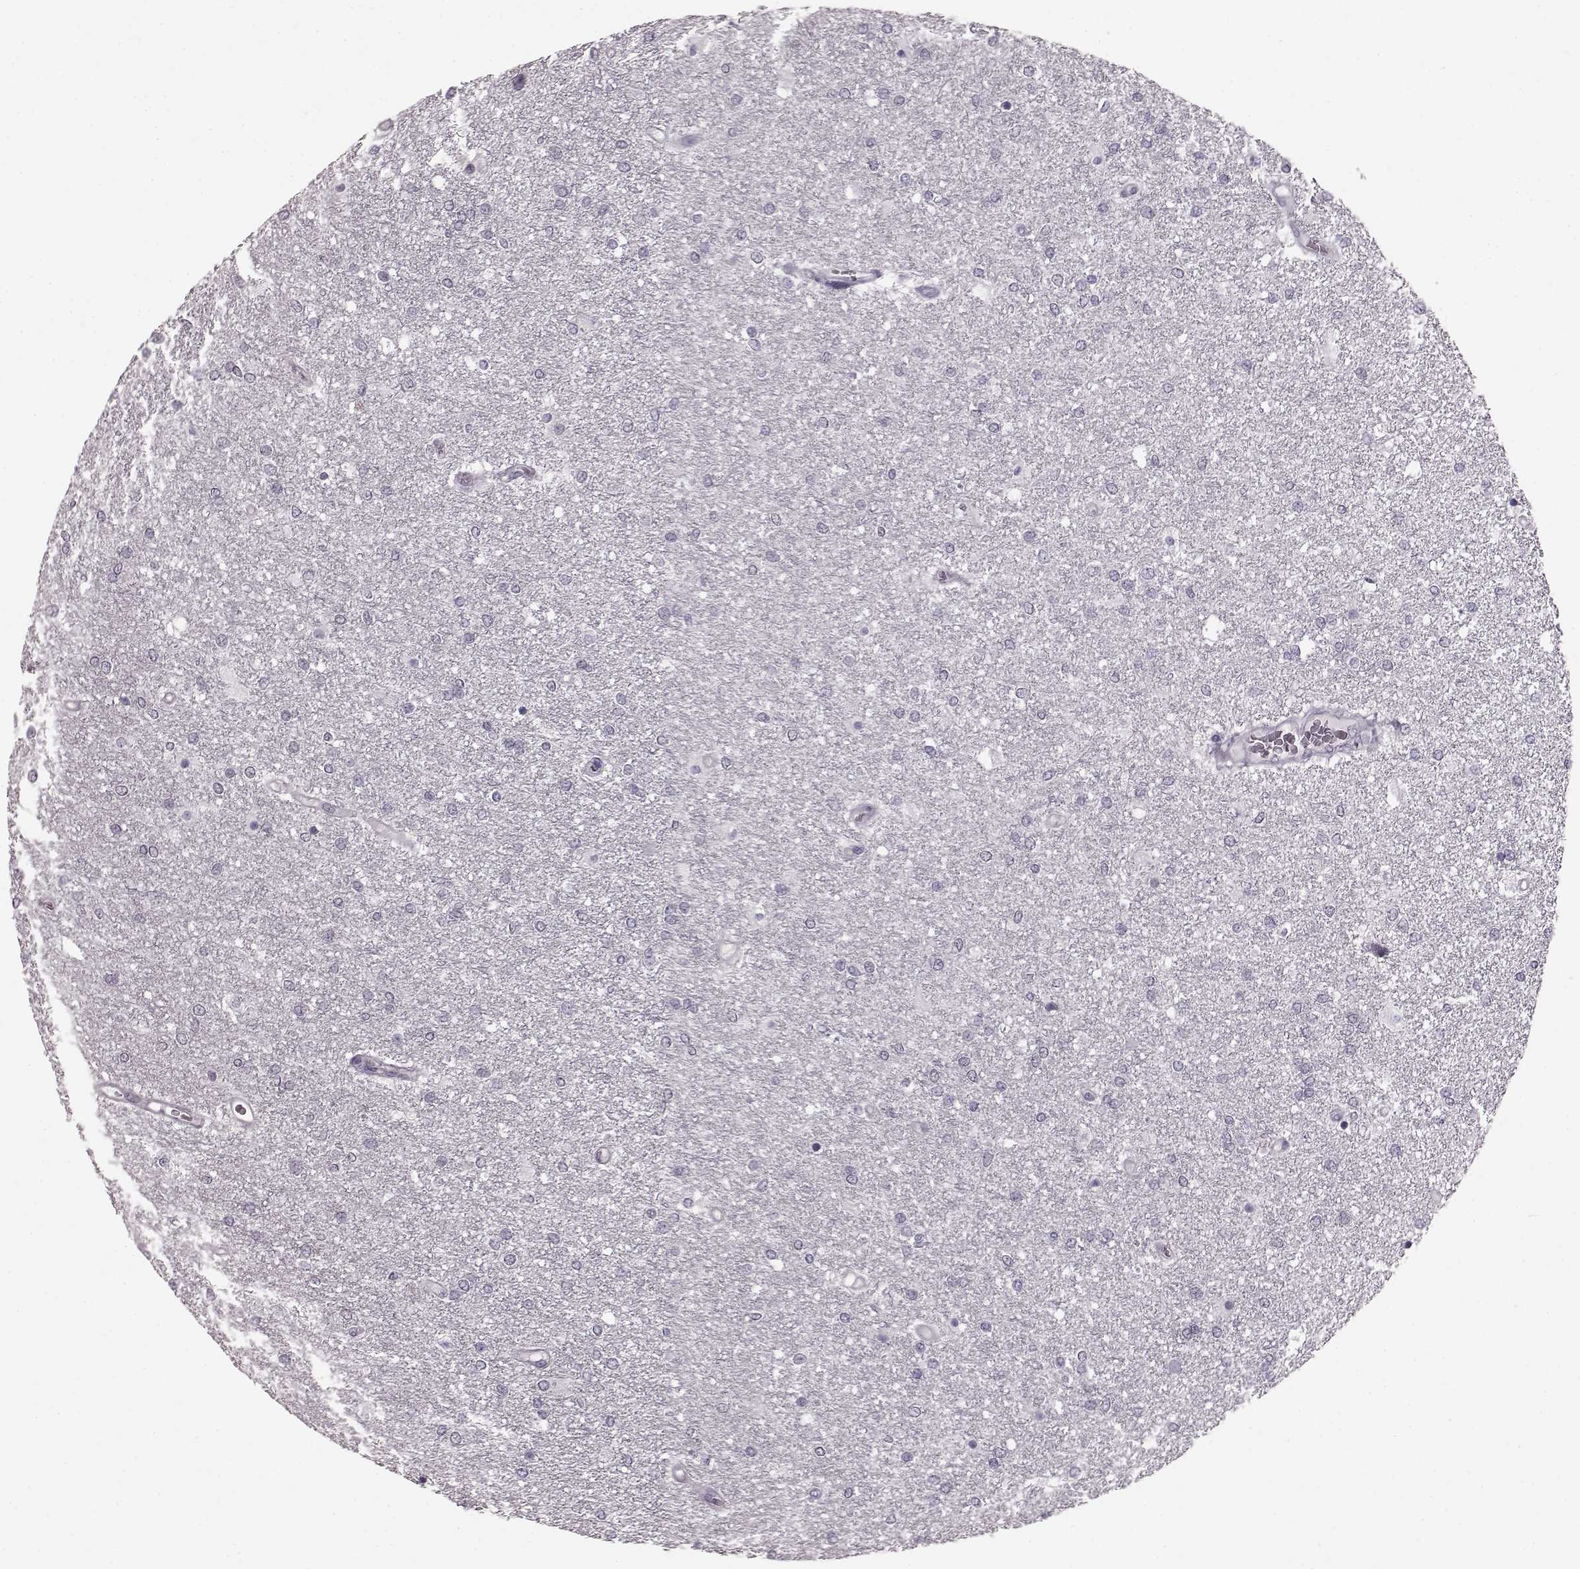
{"staining": {"intensity": "negative", "quantity": "none", "location": "none"}, "tissue": "glioma", "cell_type": "Tumor cells", "image_type": "cancer", "snomed": [{"axis": "morphology", "description": "Glioma, malignant, High grade"}, {"axis": "topography", "description": "Brain"}], "caption": "This is an IHC image of high-grade glioma (malignant). There is no staining in tumor cells.", "gene": "TCHHL1", "patient": {"sex": "female", "age": 61}}